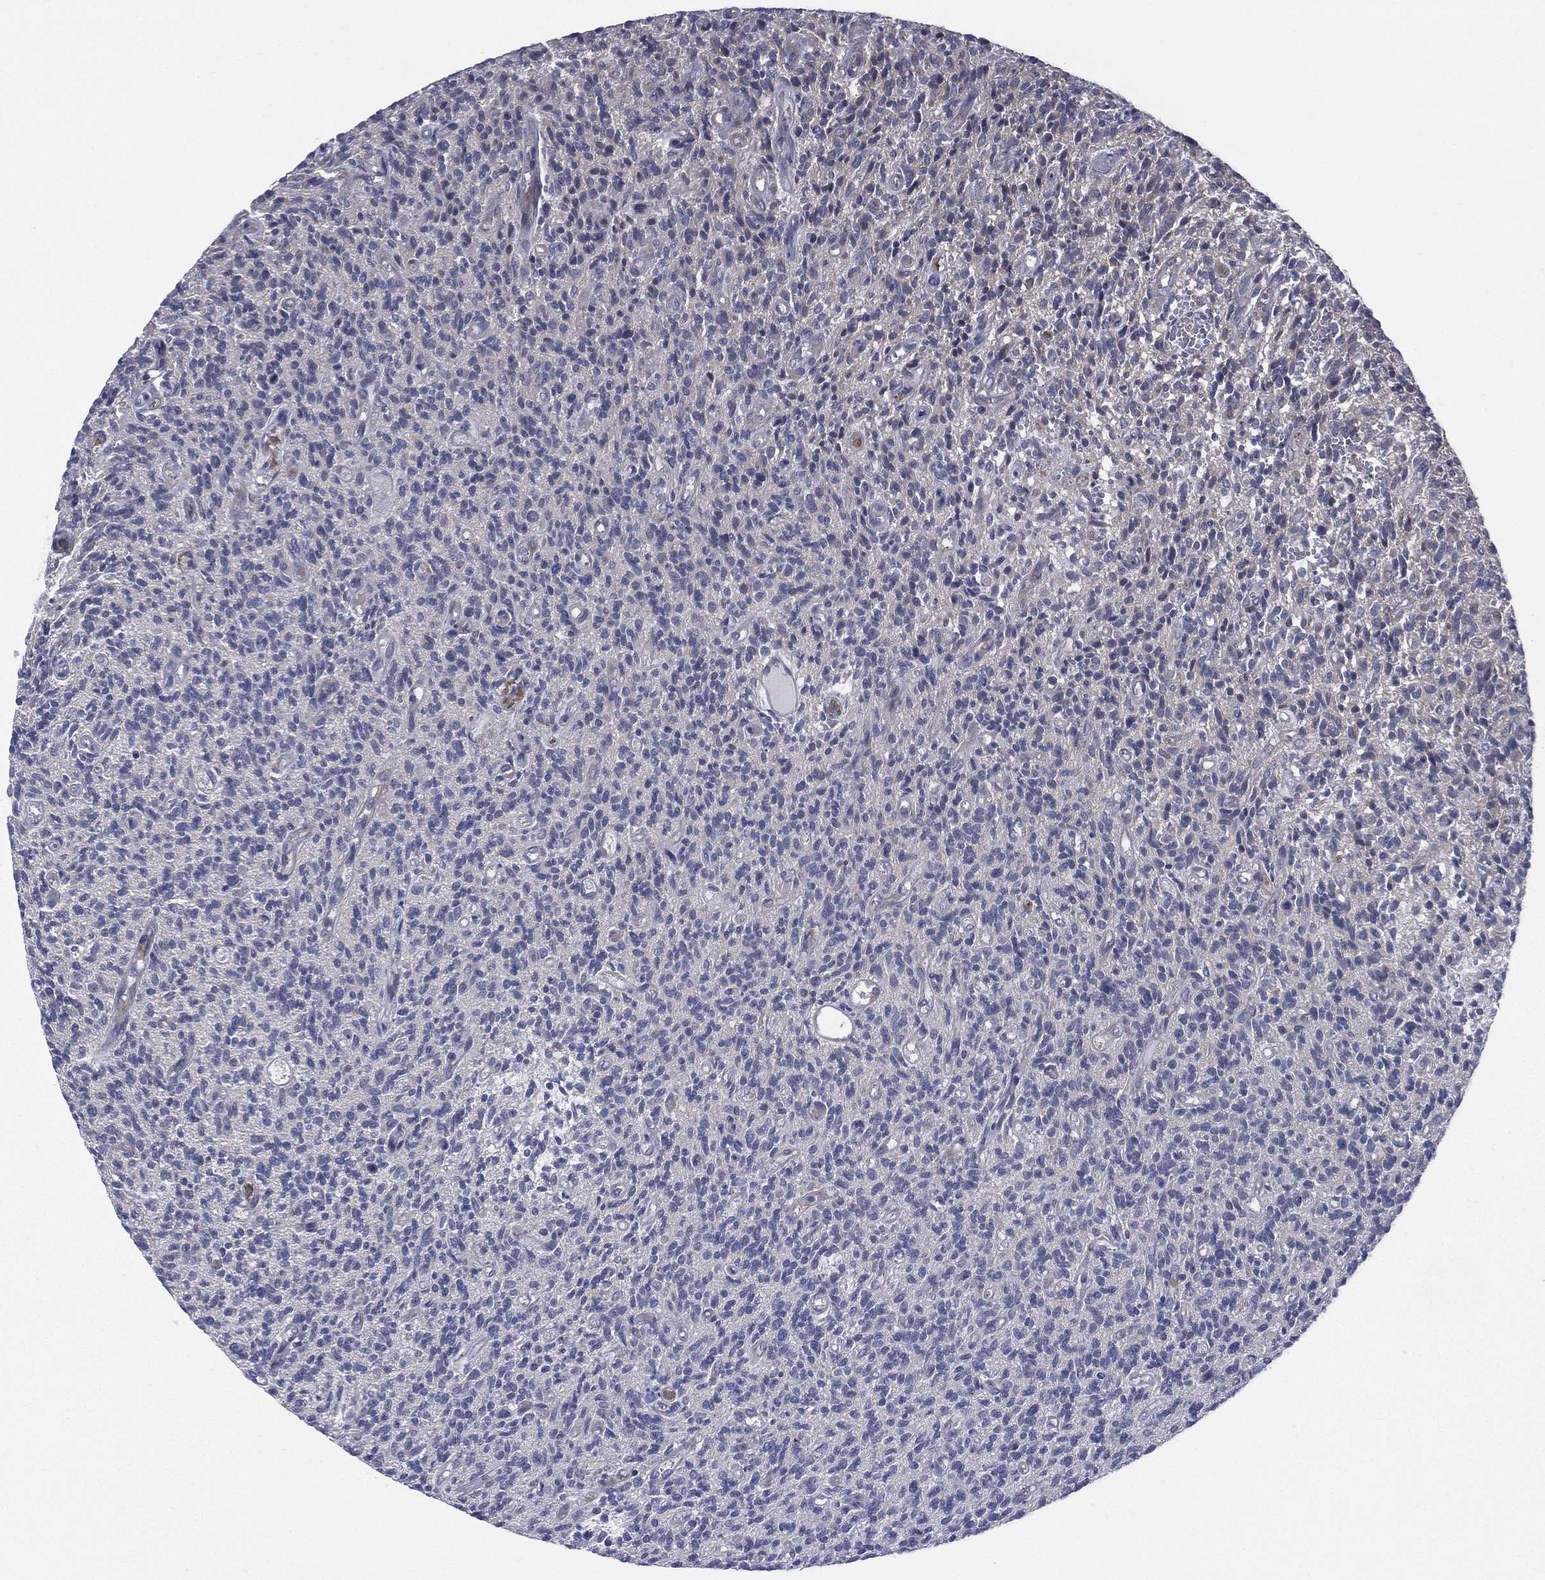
{"staining": {"intensity": "moderate", "quantity": "<25%", "location": "cytoplasmic/membranous"}, "tissue": "glioma", "cell_type": "Tumor cells", "image_type": "cancer", "snomed": [{"axis": "morphology", "description": "Glioma, malignant, High grade"}, {"axis": "topography", "description": "Brain"}], "caption": "Immunohistochemical staining of human malignant glioma (high-grade) reveals moderate cytoplasmic/membranous protein positivity in about <25% of tumor cells.", "gene": "CCDC159", "patient": {"sex": "male", "age": 64}}